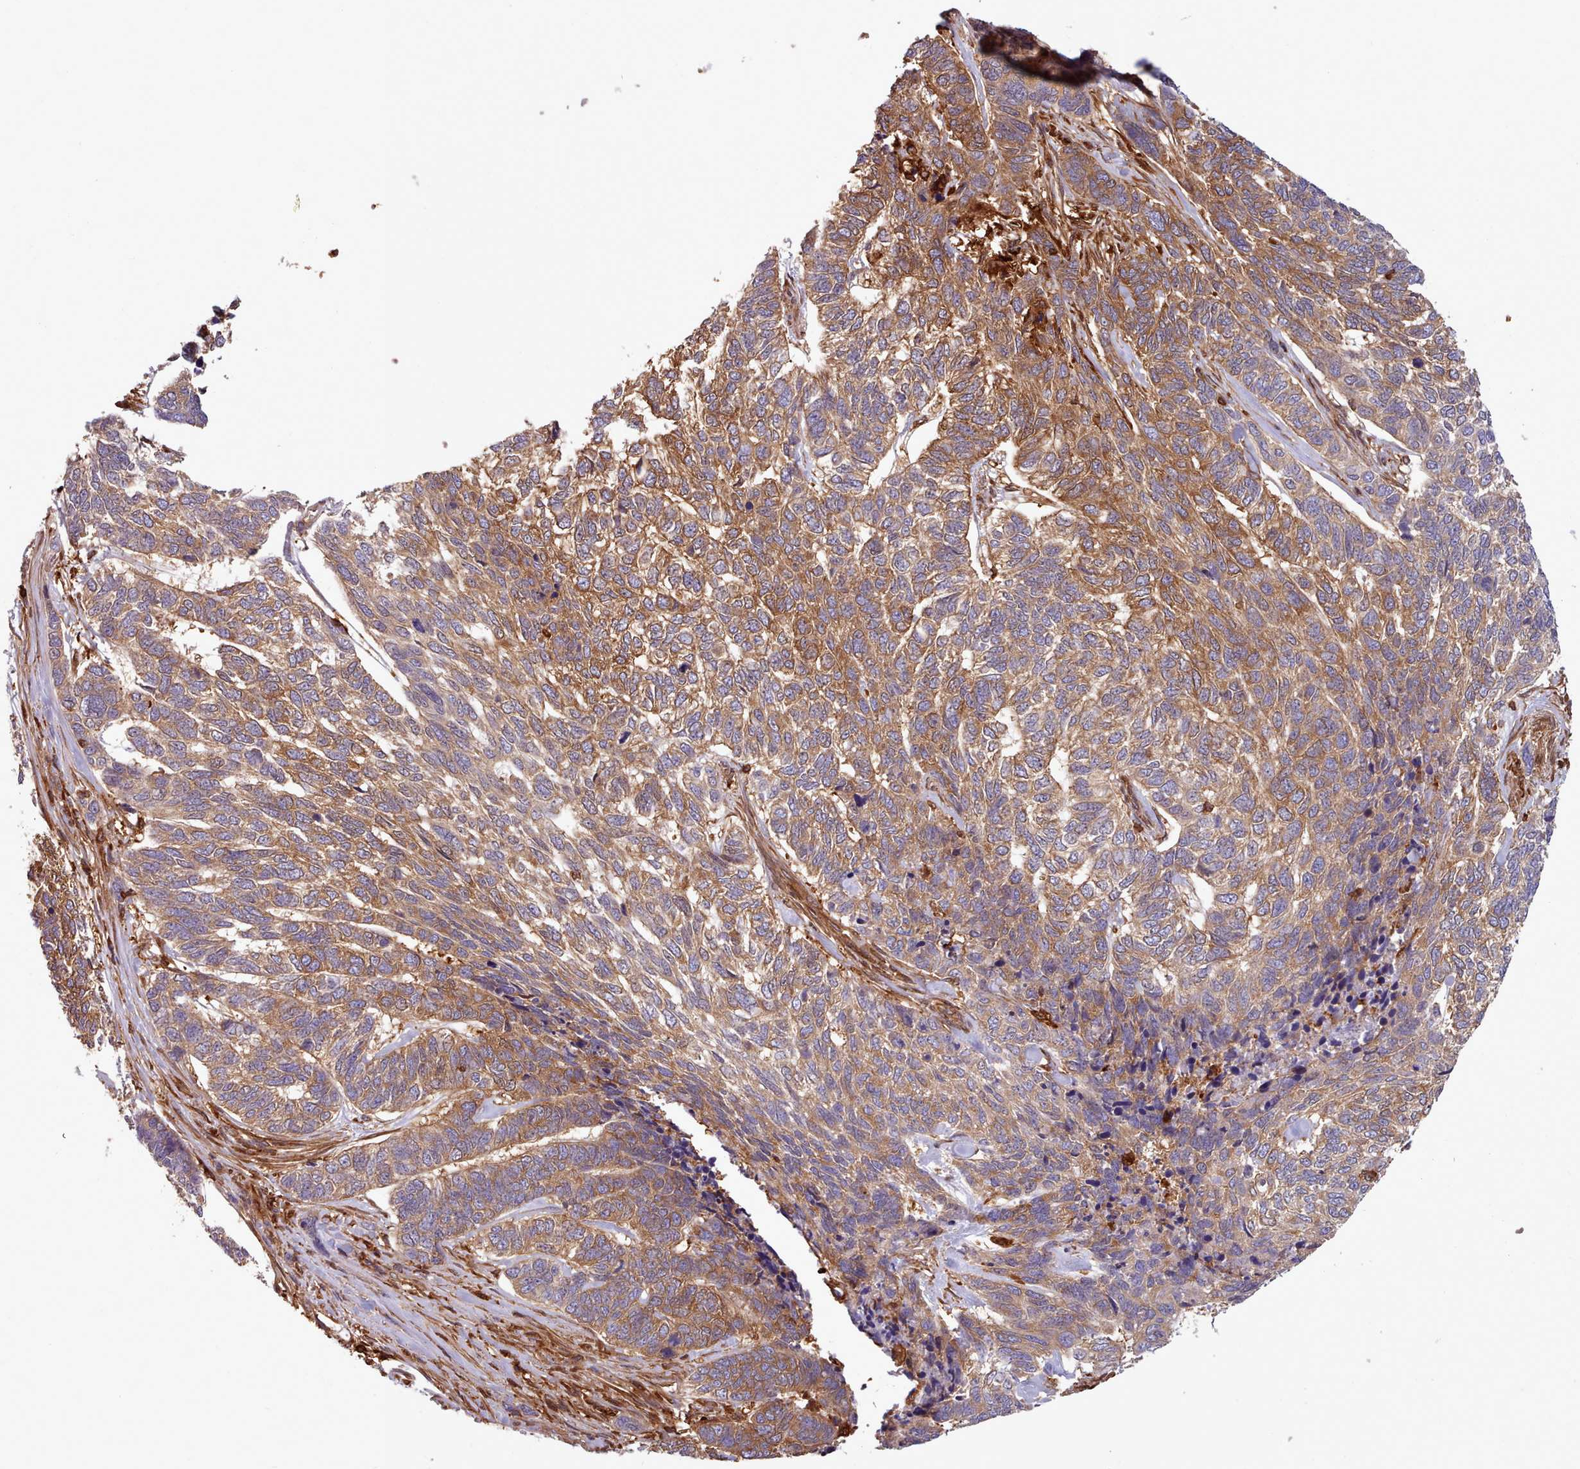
{"staining": {"intensity": "moderate", "quantity": ">75%", "location": "cytoplasmic/membranous"}, "tissue": "skin cancer", "cell_type": "Tumor cells", "image_type": "cancer", "snomed": [{"axis": "morphology", "description": "Basal cell carcinoma"}, {"axis": "topography", "description": "Skin"}], "caption": "The histopathology image shows a brown stain indicating the presence of a protein in the cytoplasmic/membranous of tumor cells in skin basal cell carcinoma. Using DAB (3,3'-diaminobenzidine) (brown) and hematoxylin (blue) stains, captured at high magnification using brightfield microscopy.", "gene": "SLC4A9", "patient": {"sex": "female", "age": 65}}